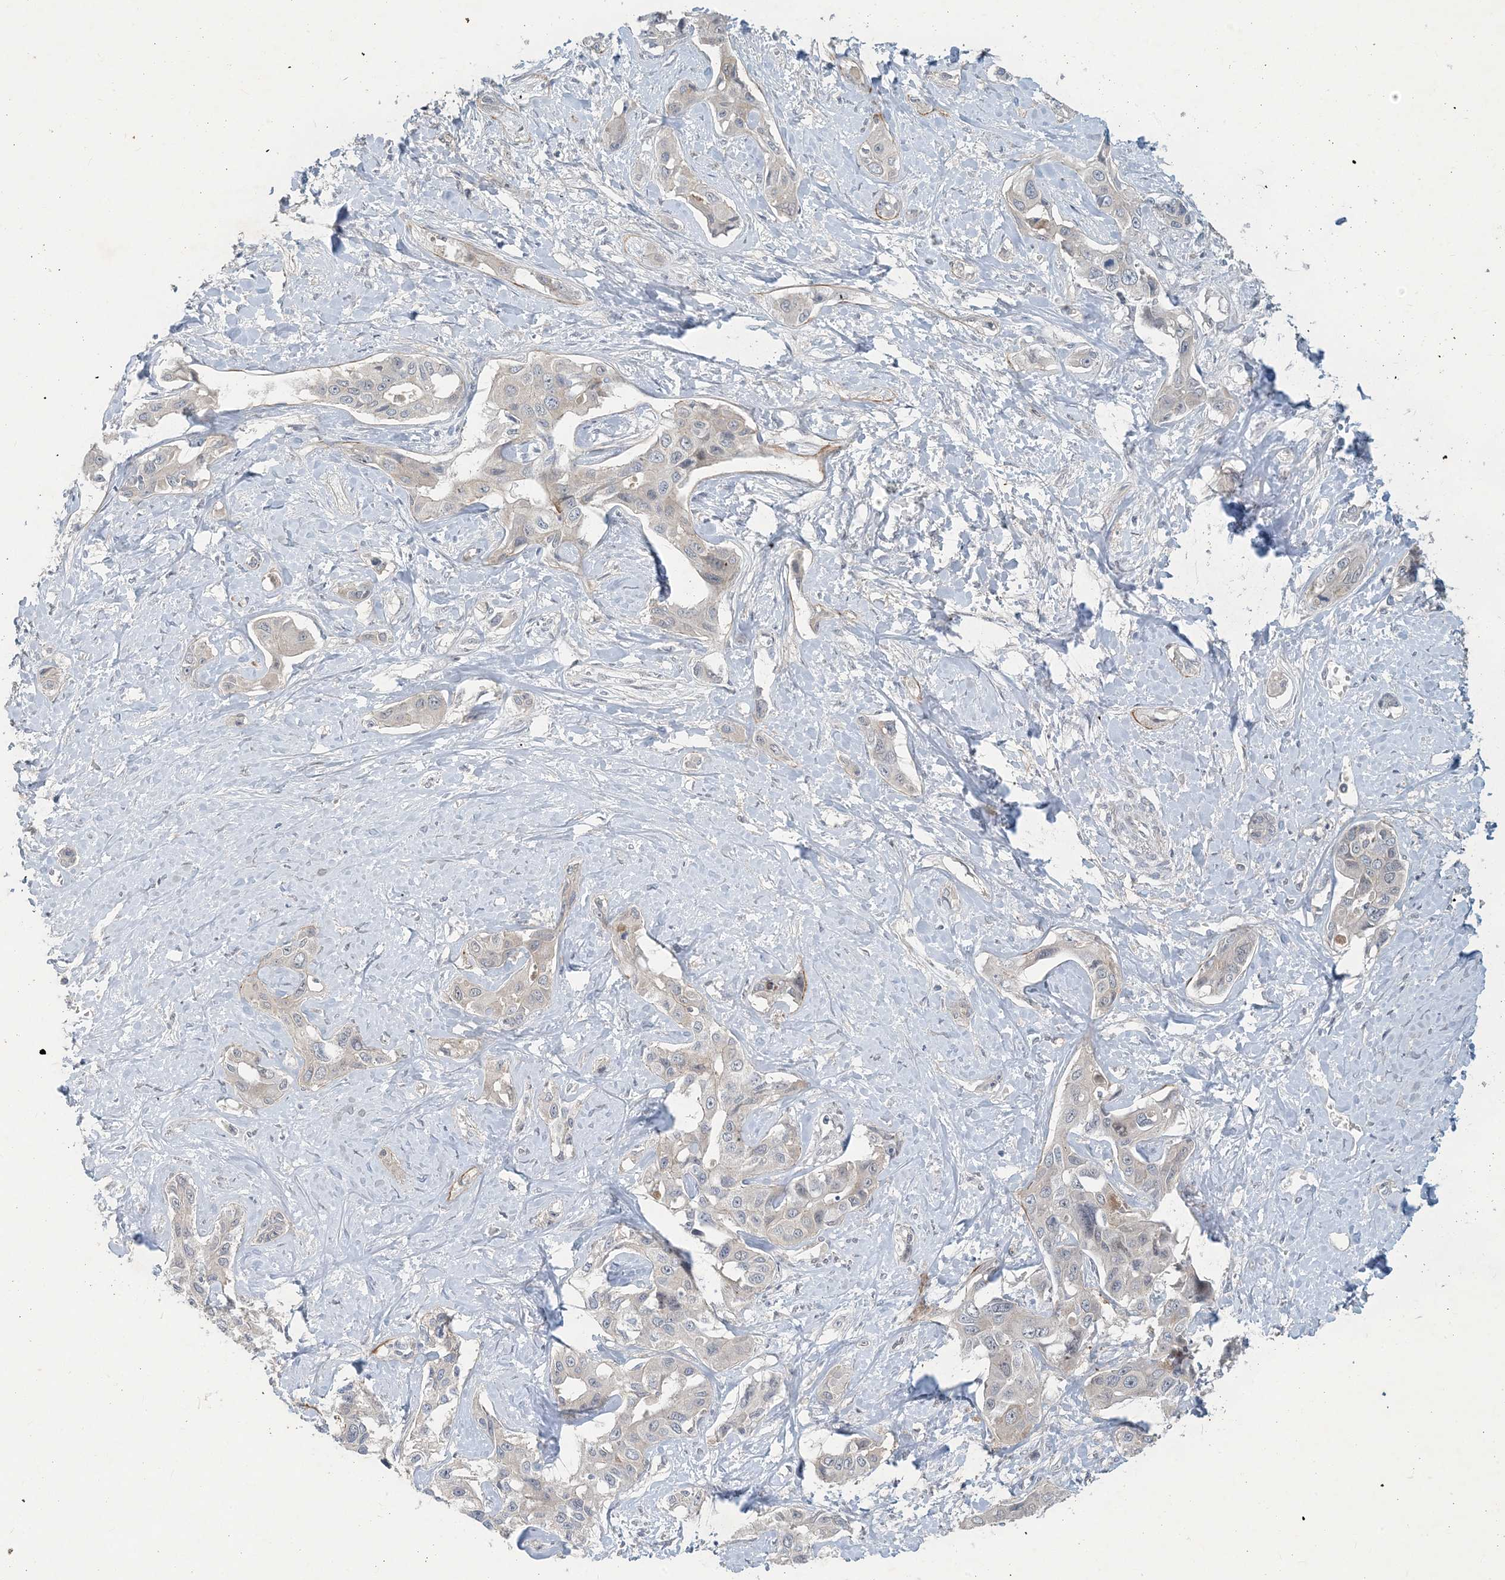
{"staining": {"intensity": "negative", "quantity": "none", "location": "none"}, "tissue": "liver cancer", "cell_type": "Tumor cells", "image_type": "cancer", "snomed": [{"axis": "morphology", "description": "Cholangiocarcinoma"}, {"axis": "topography", "description": "Liver"}], "caption": "Immunohistochemistry of liver cancer exhibits no expression in tumor cells.", "gene": "CDS1", "patient": {"sex": "male", "age": 59}}